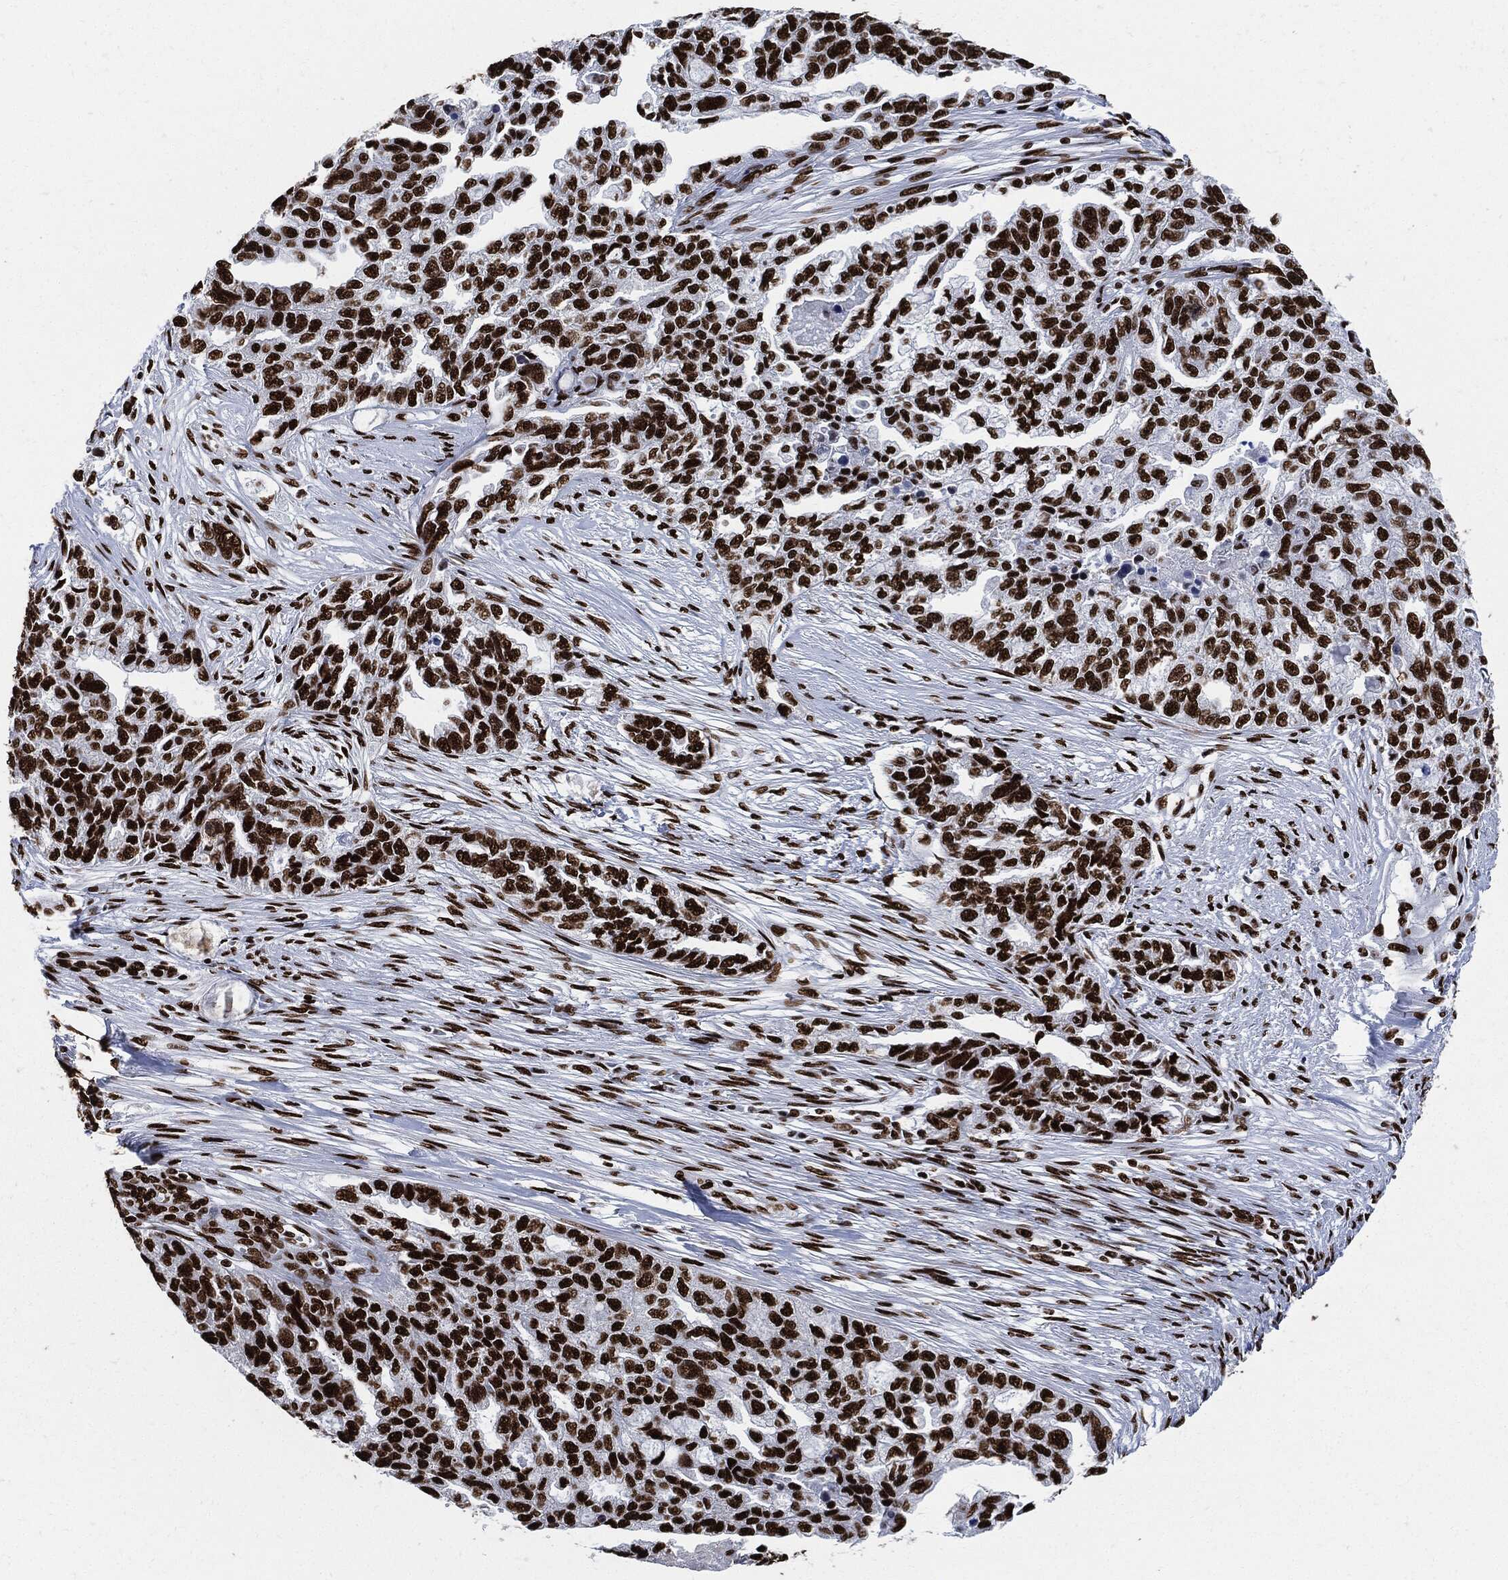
{"staining": {"intensity": "strong", "quantity": ">75%", "location": "nuclear"}, "tissue": "ovarian cancer", "cell_type": "Tumor cells", "image_type": "cancer", "snomed": [{"axis": "morphology", "description": "Cystadenocarcinoma, serous, NOS"}, {"axis": "topography", "description": "Ovary"}], "caption": "Serous cystadenocarcinoma (ovarian) was stained to show a protein in brown. There is high levels of strong nuclear positivity in about >75% of tumor cells.", "gene": "RECQL", "patient": {"sex": "female", "age": 51}}